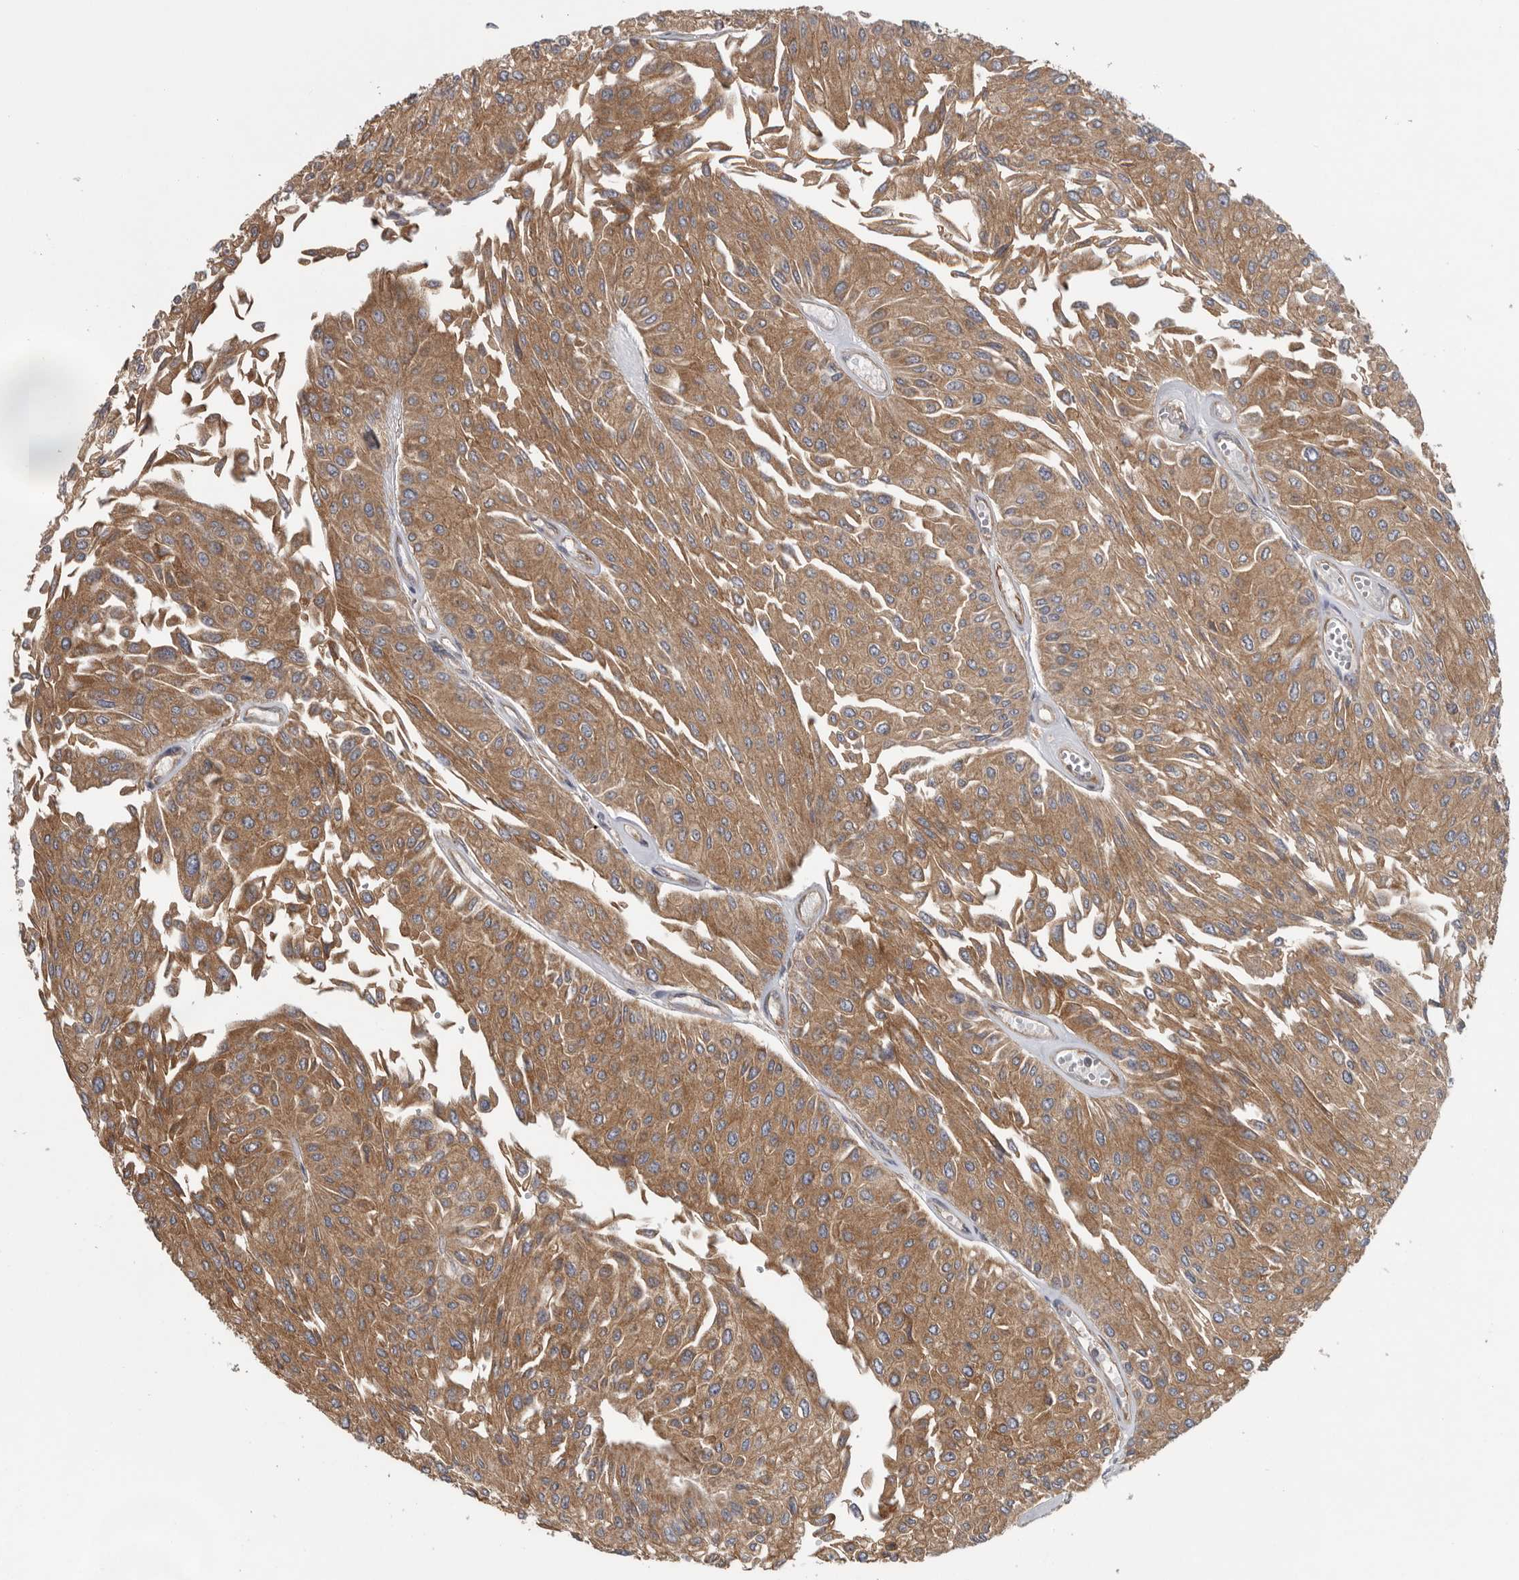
{"staining": {"intensity": "moderate", "quantity": ">75%", "location": "cytoplasmic/membranous"}, "tissue": "urothelial cancer", "cell_type": "Tumor cells", "image_type": "cancer", "snomed": [{"axis": "morphology", "description": "Urothelial carcinoma, Low grade"}, {"axis": "topography", "description": "Urinary bladder"}], "caption": "Low-grade urothelial carcinoma stained with a protein marker exhibits moderate staining in tumor cells.", "gene": "C1orf109", "patient": {"sex": "male", "age": 67}}